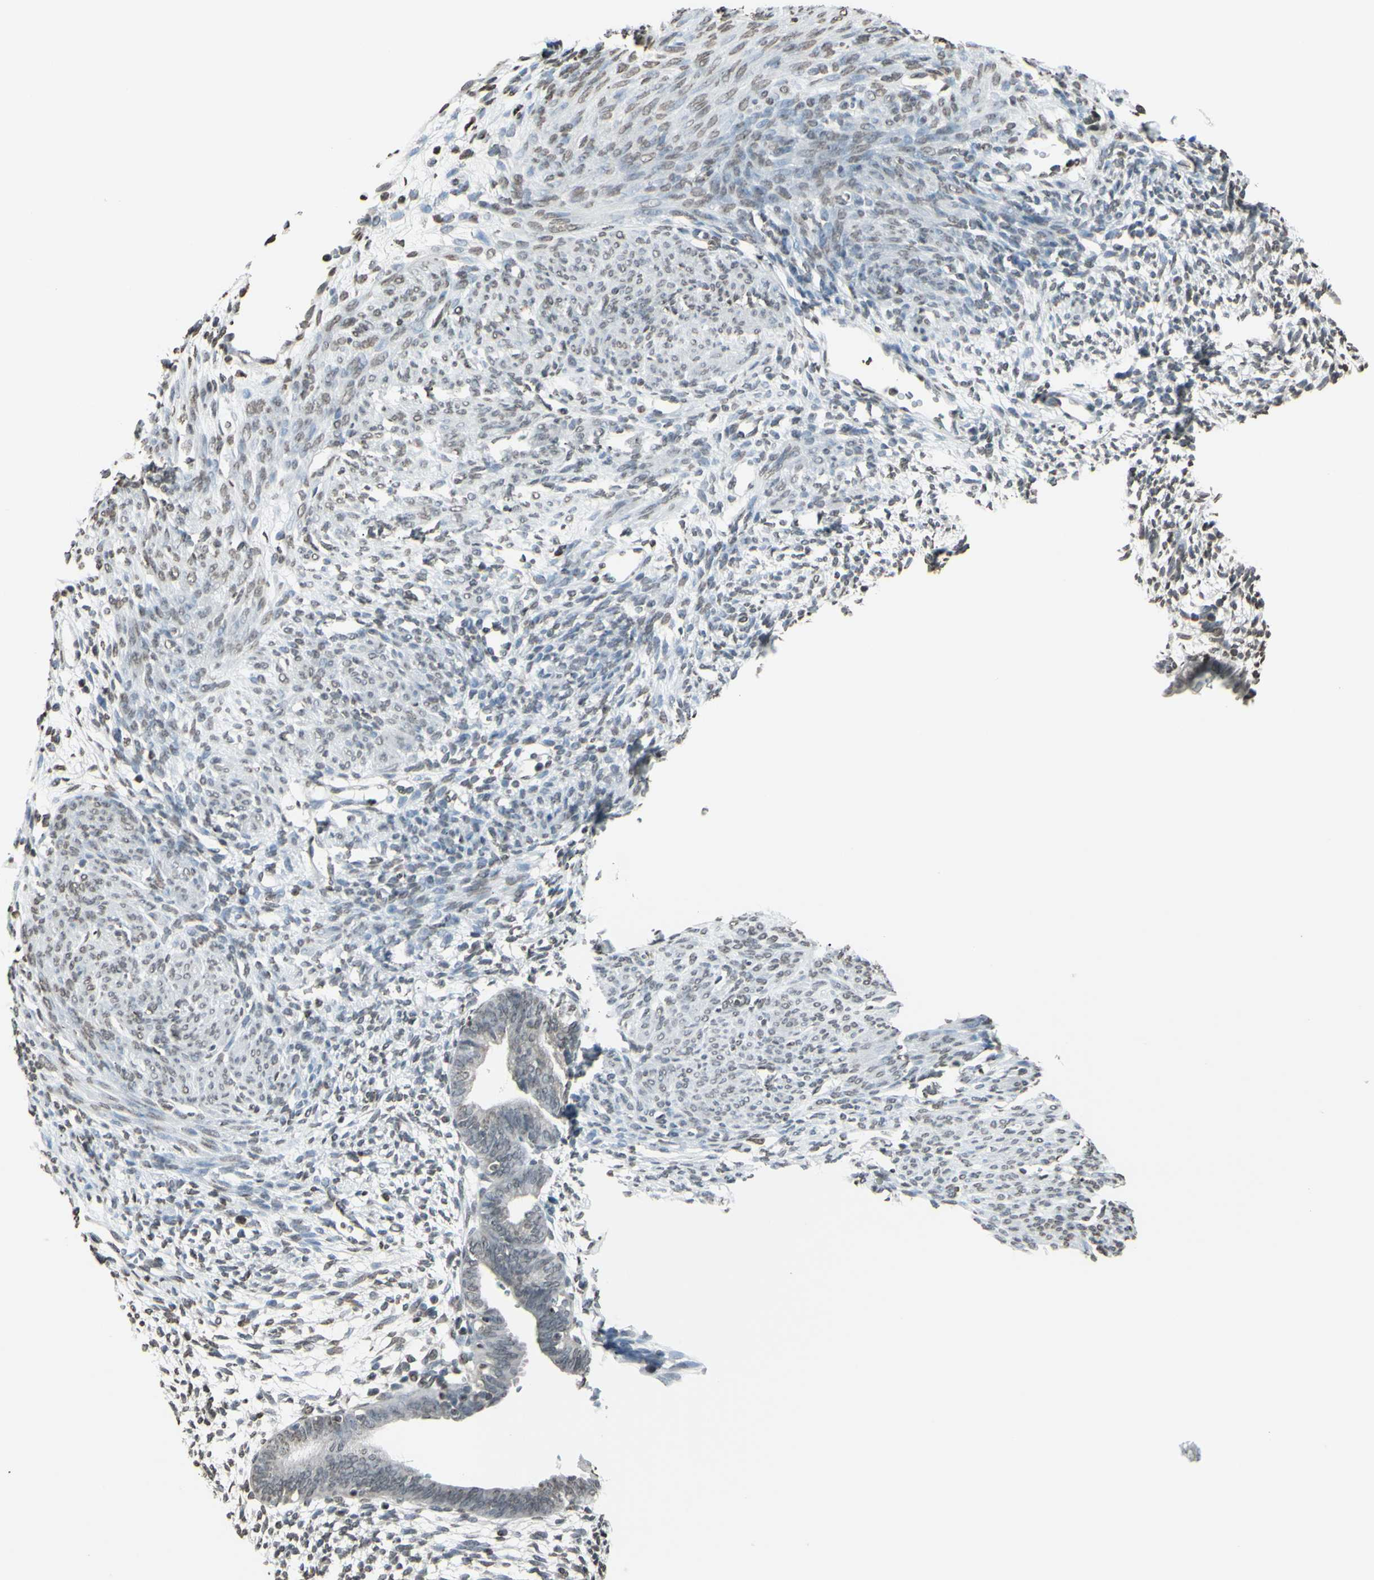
{"staining": {"intensity": "weak", "quantity": "<25%", "location": "nuclear"}, "tissue": "endometrium", "cell_type": "Cells in endometrial stroma", "image_type": "normal", "snomed": [{"axis": "morphology", "description": "Normal tissue, NOS"}, {"axis": "morphology", "description": "Atrophy, NOS"}, {"axis": "topography", "description": "Uterus"}, {"axis": "topography", "description": "Endometrium"}], "caption": "Endometrium was stained to show a protein in brown. There is no significant staining in cells in endometrial stroma. (DAB (3,3'-diaminobenzidine) immunohistochemistry (IHC) with hematoxylin counter stain).", "gene": "CD79B", "patient": {"sex": "female", "age": 68}}